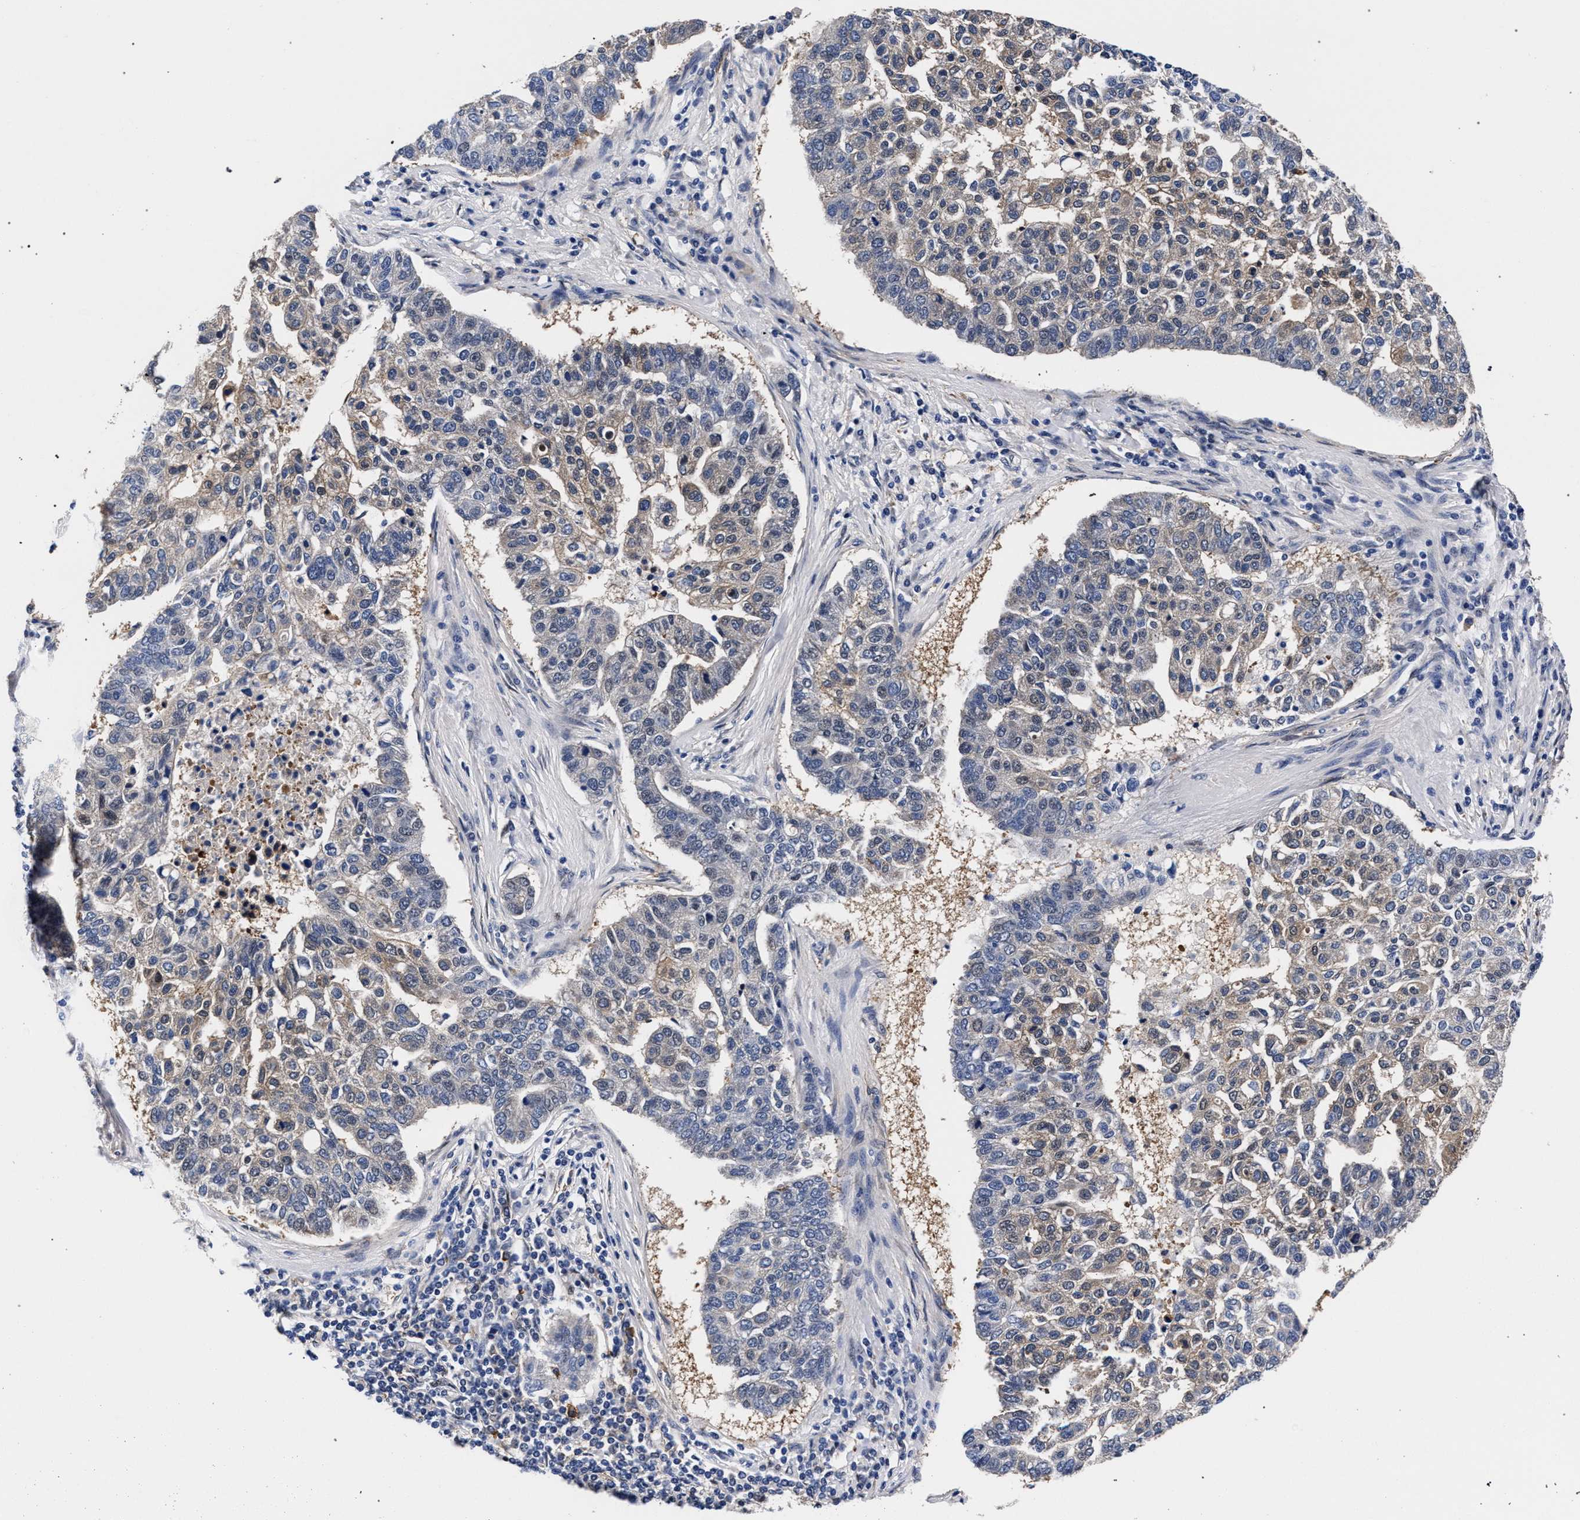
{"staining": {"intensity": "weak", "quantity": "<25%", "location": "cytoplasmic/membranous"}, "tissue": "pancreatic cancer", "cell_type": "Tumor cells", "image_type": "cancer", "snomed": [{"axis": "morphology", "description": "Adenocarcinoma, NOS"}, {"axis": "topography", "description": "Pancreas"}], "caption": "An immunohistochemistry photomicrograph of pancreatic cancer is shown. There is no staining in tumor cells of pancreatic cancer.", "gene": "ZNF462", "patient": {"sex": "female", "age": 61}}